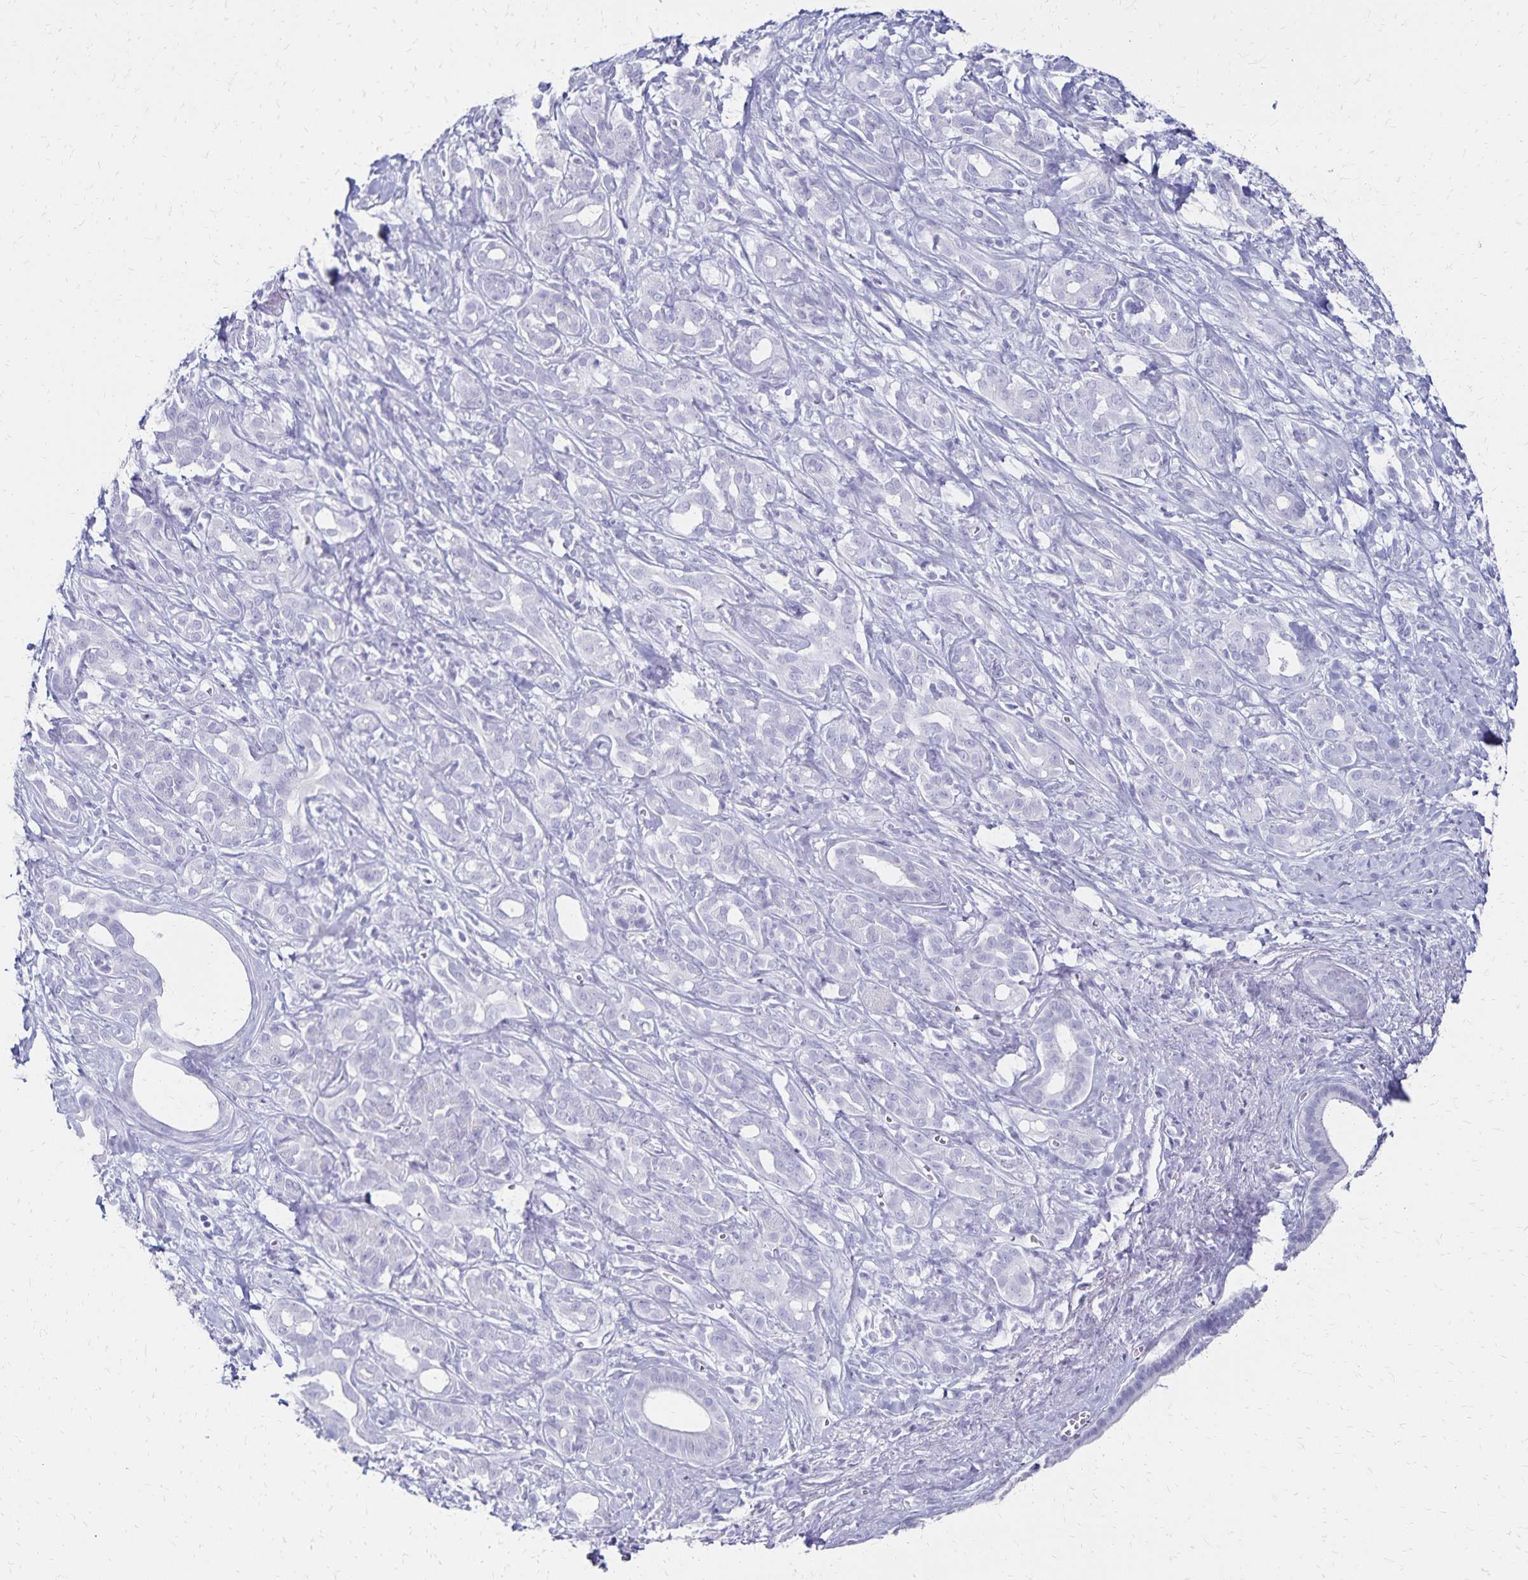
{"staining": {"intensity": "negative", "quantity": "none", "location": "none"}, "tissue": "pancreatic cancer", "cell_type": "Tumor cells", "image_type": "cancer", "snomed": [{"axis": "morphology", "description": "Adenocarcinoma, NOS"}, {"axis": "topography", "description": "Pancreas"}], "caption": "The micrograph shows no staining of tumor cells in pancreatic cancer (adenocarcinoma).", "gene": "GIP", "patient": {"sex": "male", "age": 61}}